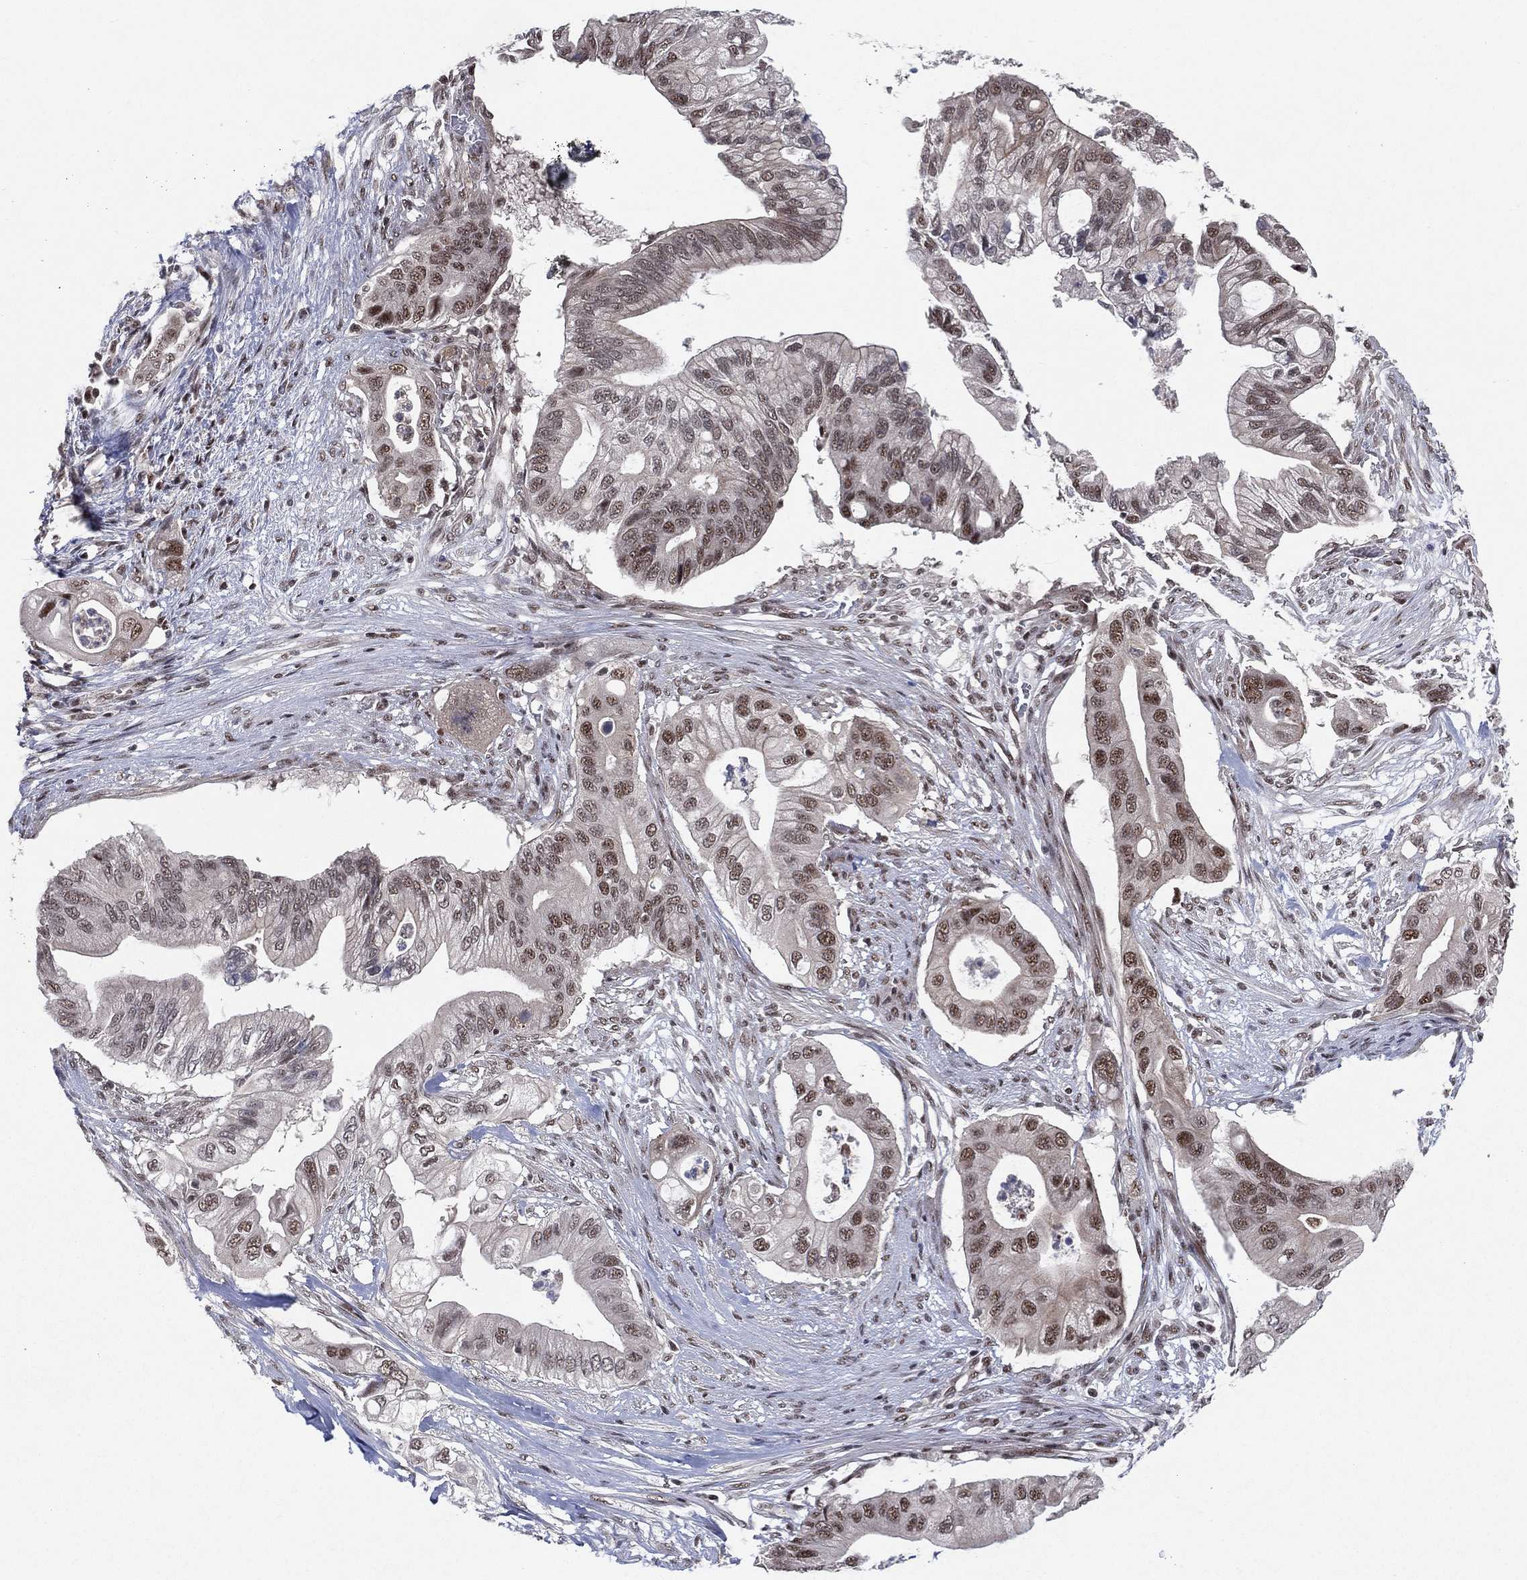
{"staining": {"intensity": "moderate", "quantity": "25%-75%", "location": "nuclear"}, "tissue": "pancreatic cancer", "cell_type": "Tumor cells", "image_type": "cancer", "snomed": [{"axis": "morphology", "description": "Adenocarcinoma, NOS"}, {"axis": "topography", "description": "Pancreas"}], "caption": "Protein expression analysis of human pancreatic adenocarcinoma reveals moderate nuclear staining in approximately 25%-75% of tumor cells.", "gene": "DGCR8", "patient": {"sex": "female", "age": 72}}